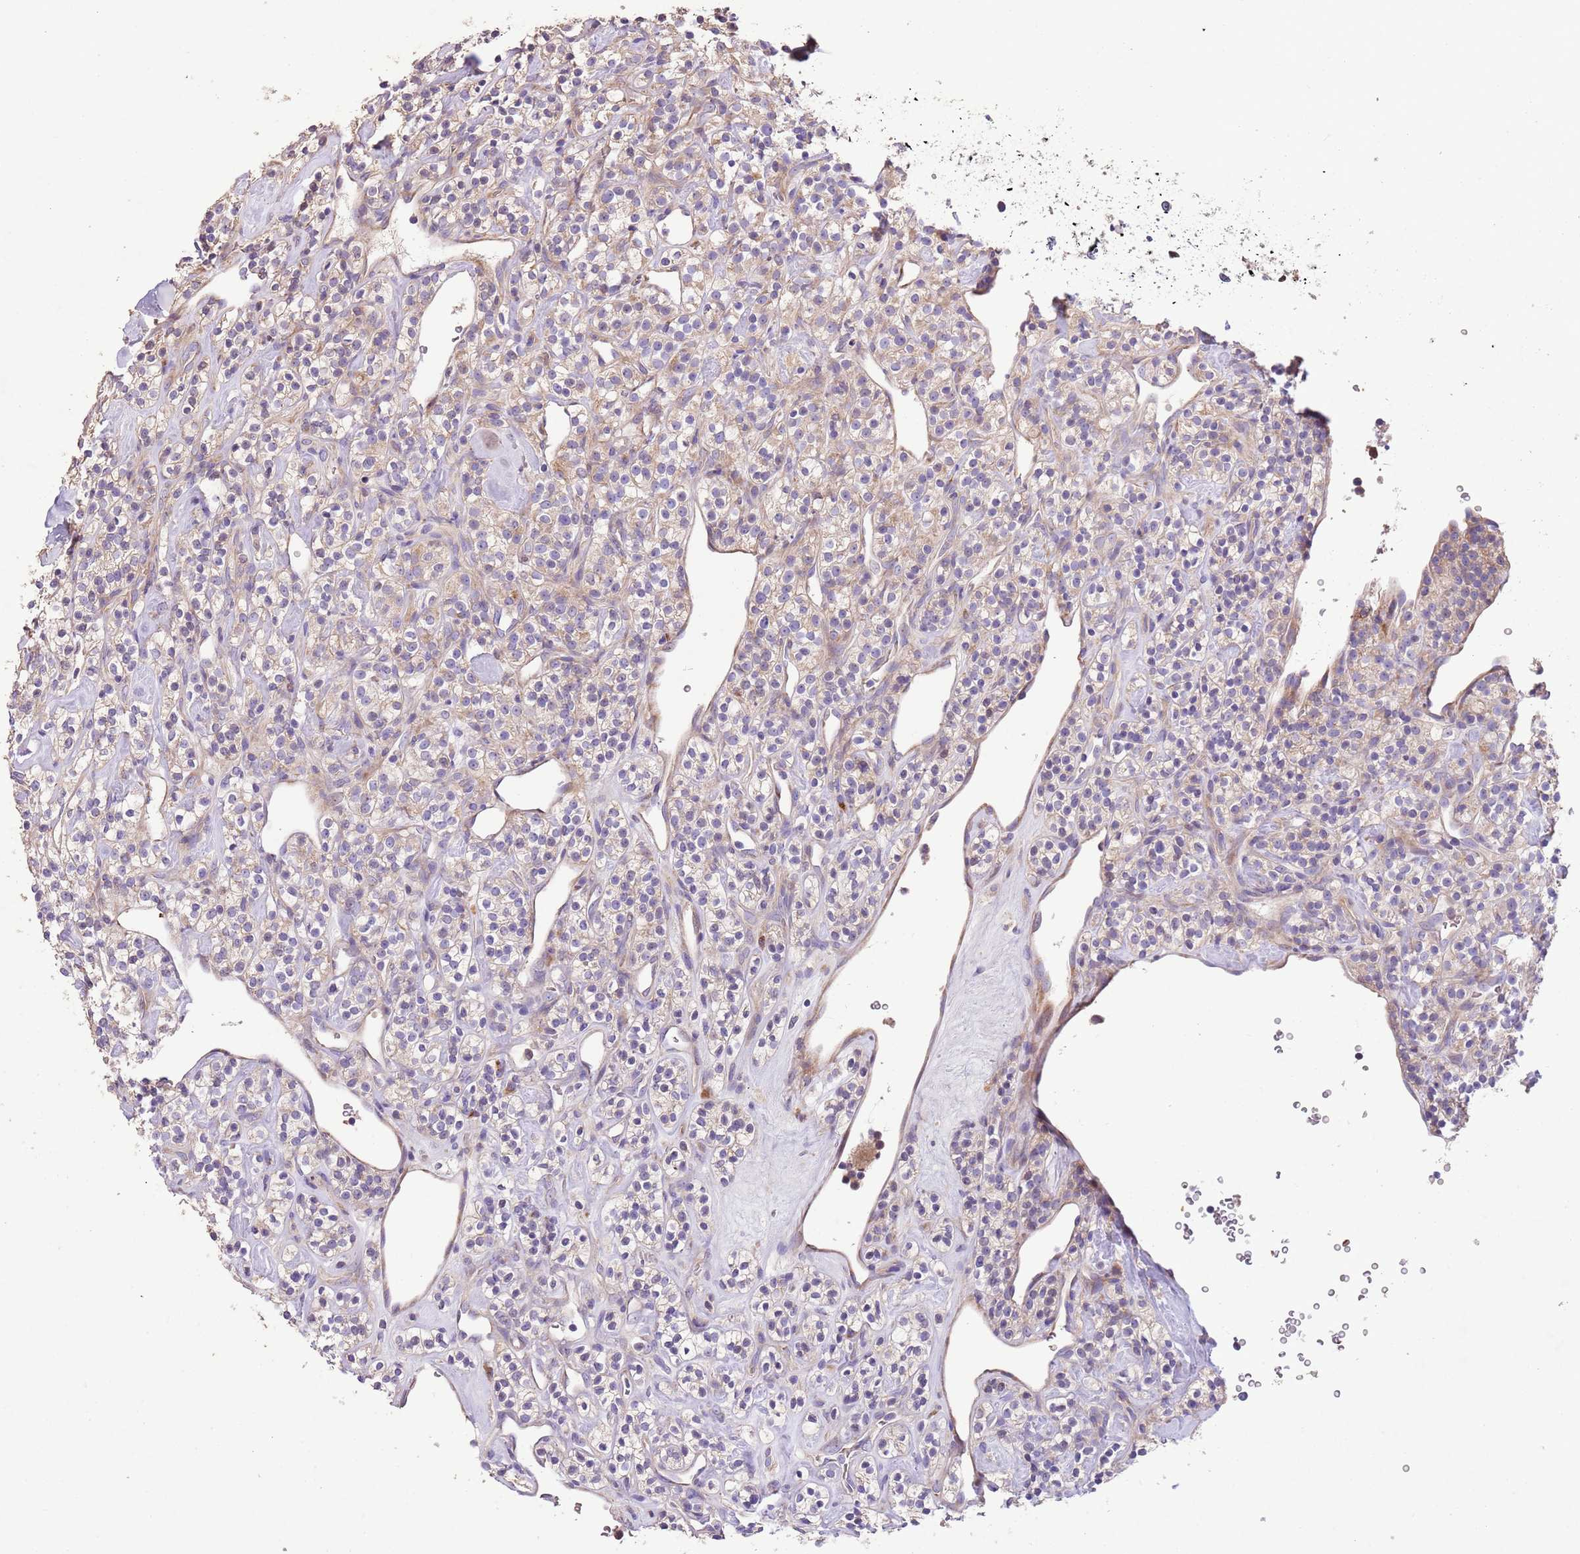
{"staining": {"intensity": "weak", "quantity": "<25%", "location": "cytoplasmic/membranous"}, "tissue": "renal cancer", "cell_type": "Tumor cells", "image_type": "cancer", "snomed": [{"axis": "morphology", "description": "Adenocarcinoma, NOS"}, {"axis": "topography", "description": "Kidney"}], "caption": "Immunohistochemical staining of renal cancer reveals no significant expression in tumor cells.", "gene": "PIGA", "patient": {"sex": "male", "age": 77}}